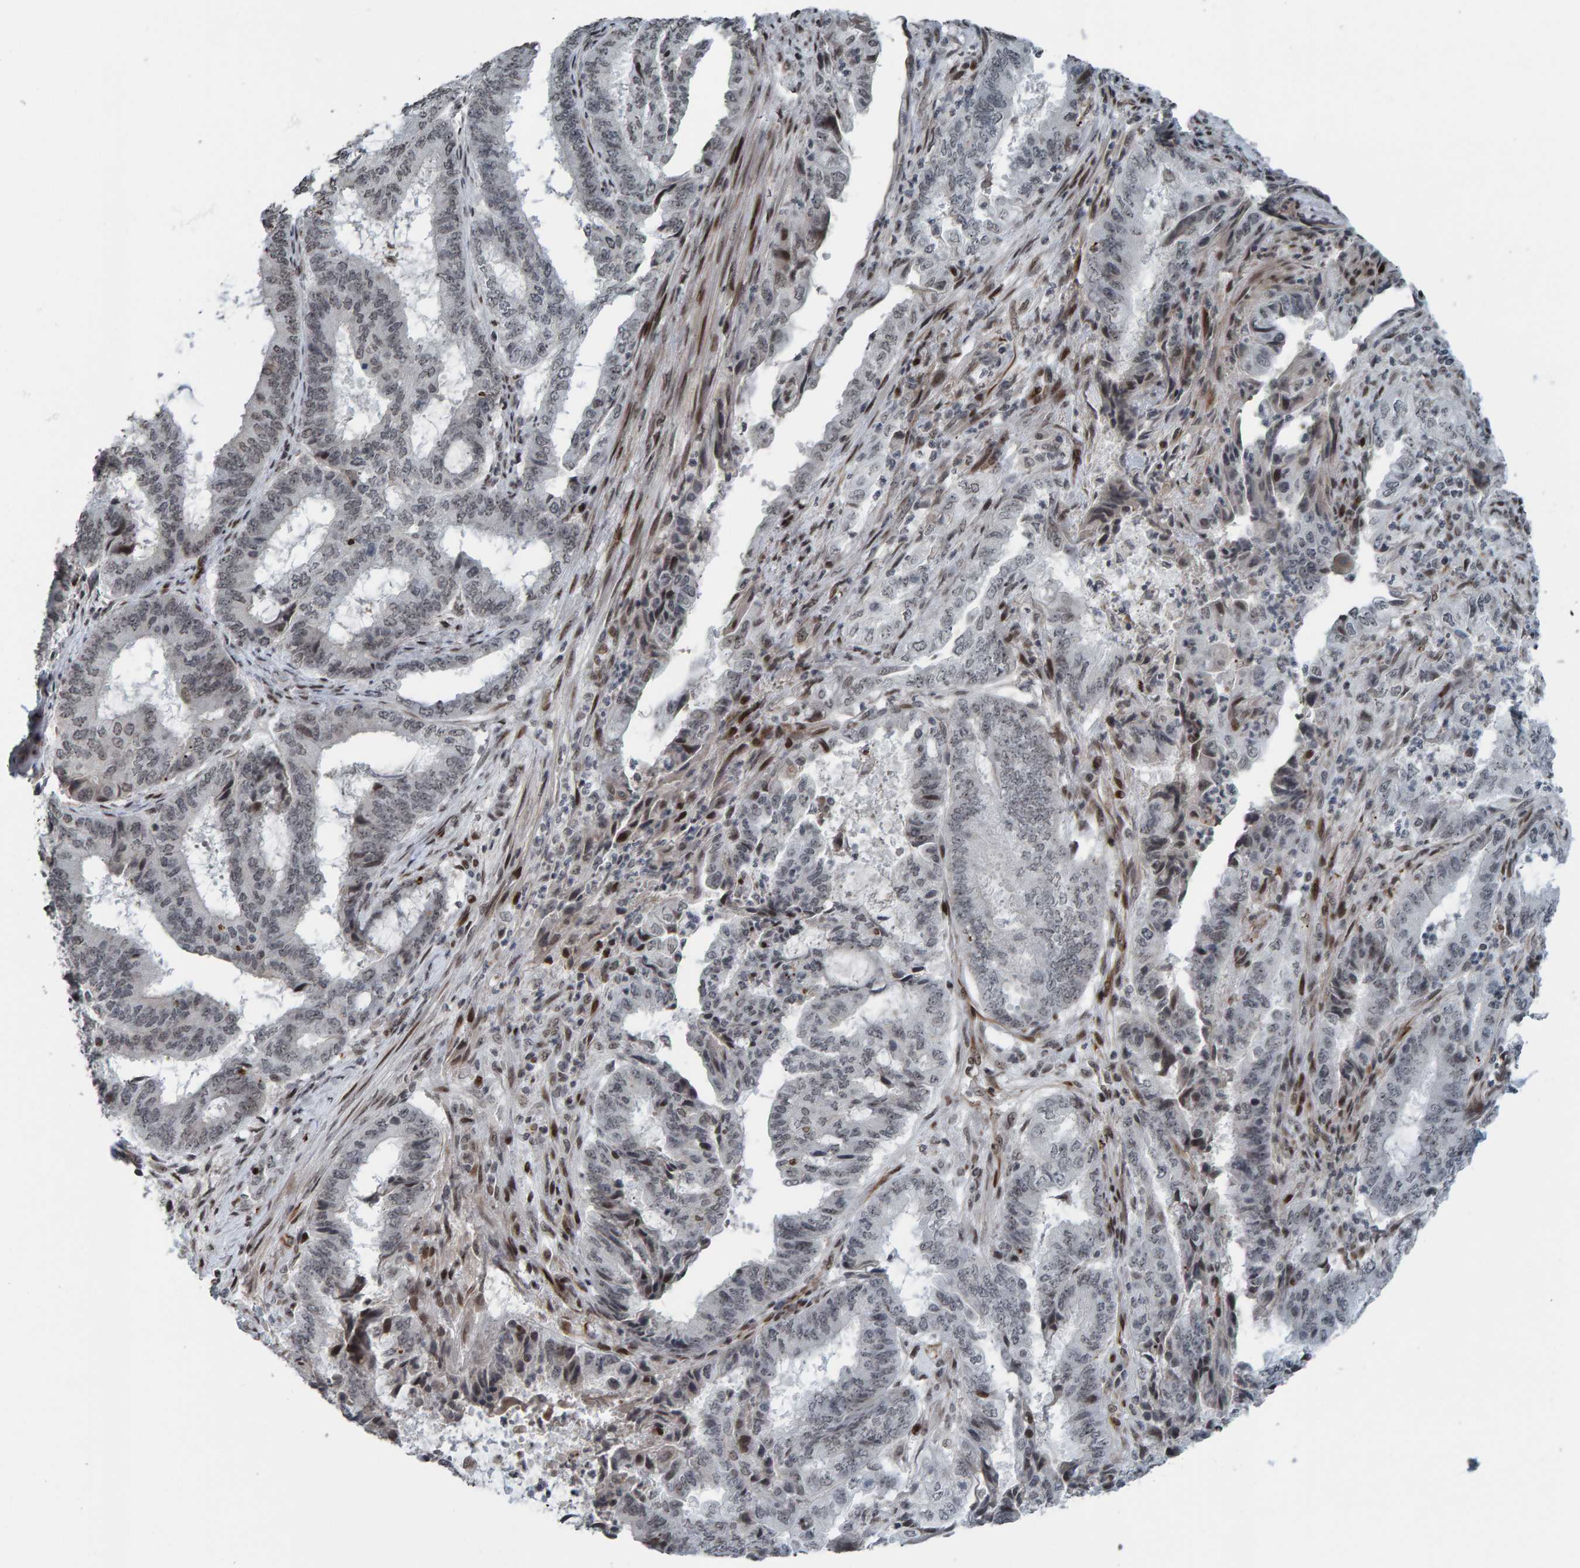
{"staining": {"intensity": "weak", "quantity": "<25%", "location": "nuclear"}, "tissue": "endometrial cancer", "cell_type": "Tumor cells", "image_type": "cancer", "snomed": [{"axis": "morphology", "description": "Adenocarcinoma, NOS"}, {"axis": "topography", "description": "Endometrium"}], "caption": "Endometrial adenocarcinoma stained for a protein using IHC displays no expression tumor cells.", "gene": "ZNF366", "patient": {"sex": "female", "age": 51}}